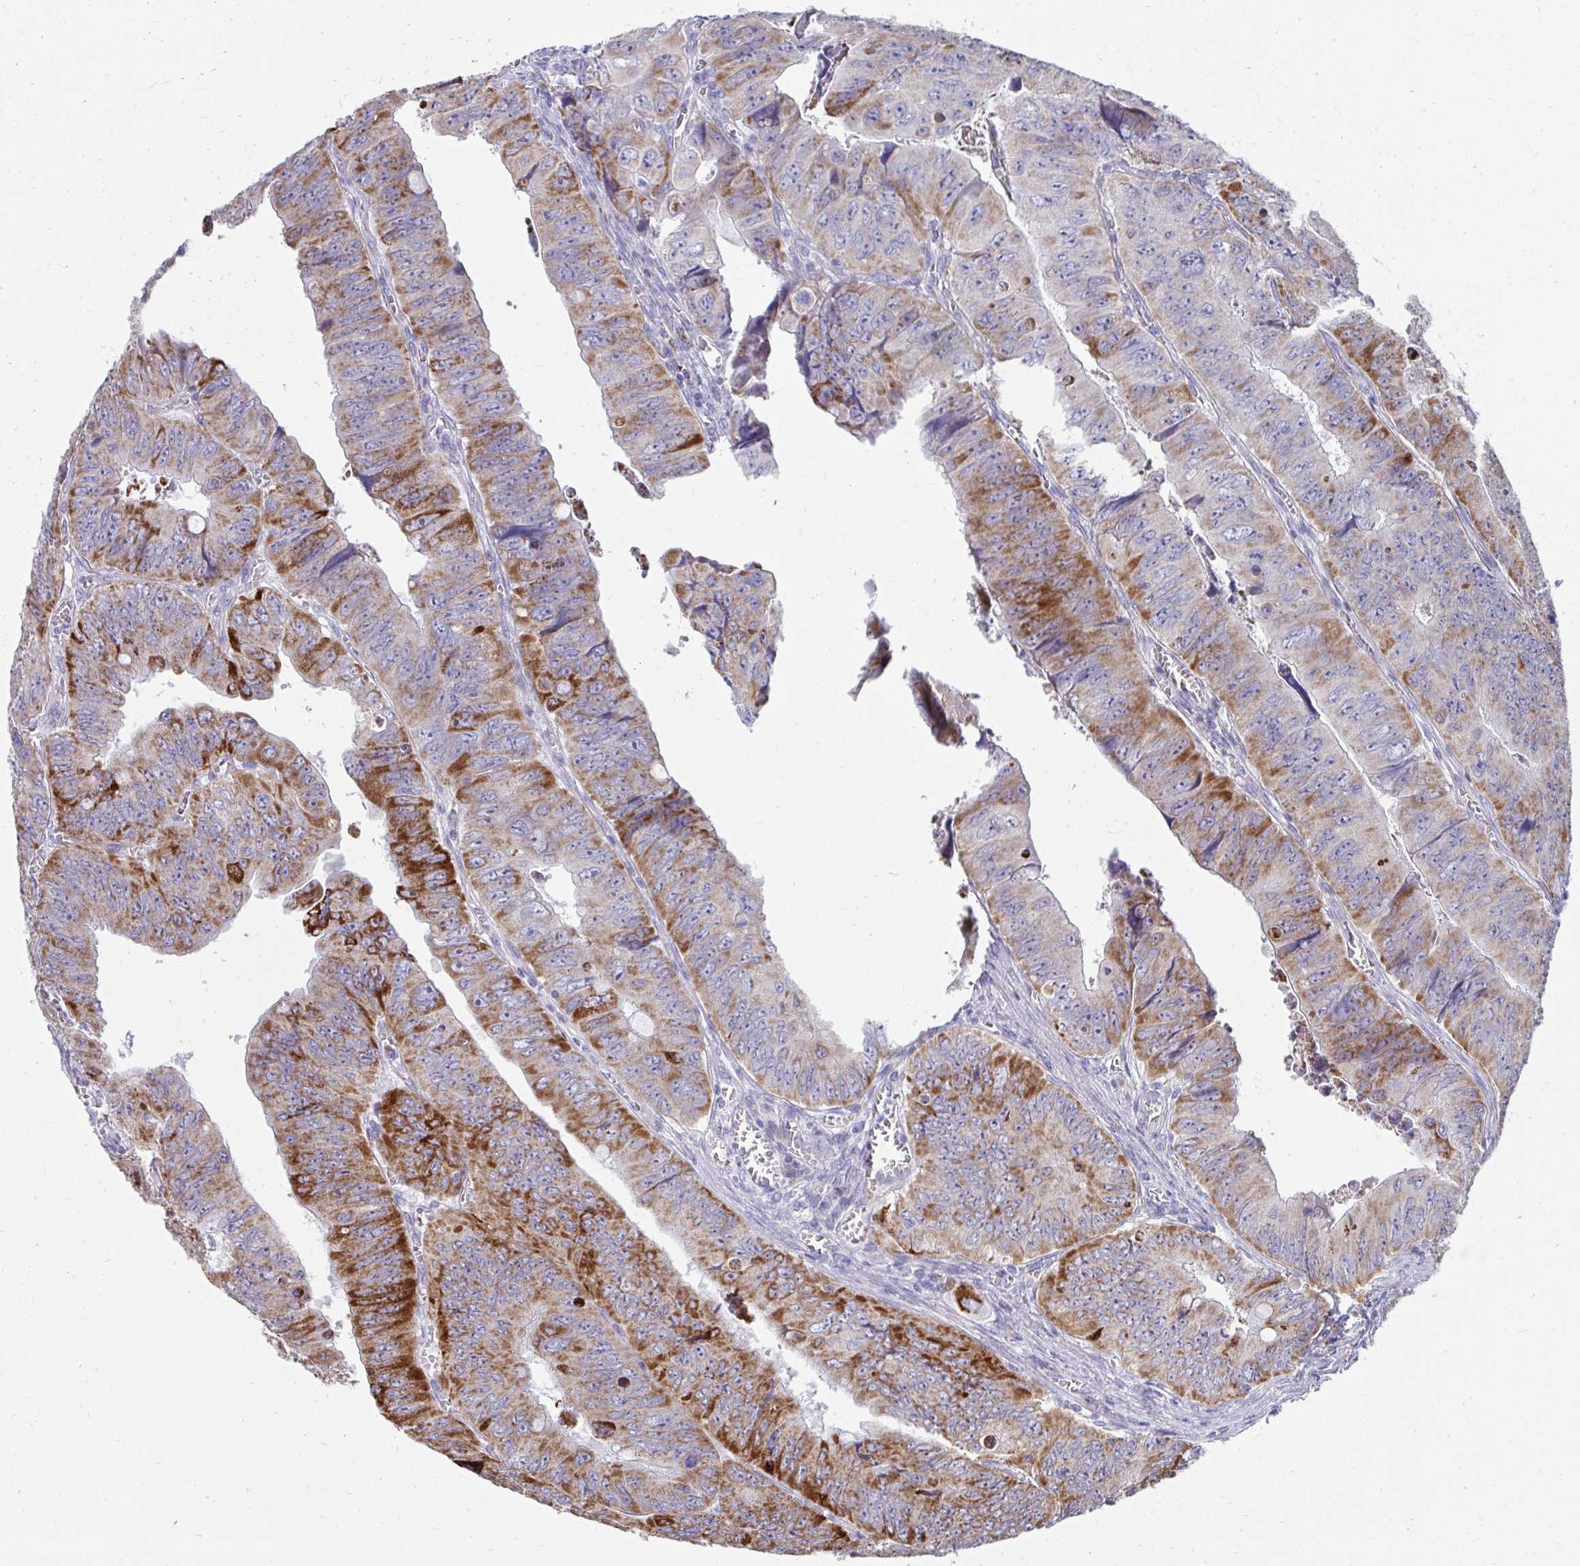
{"staining": {"intensity": "strong", "quantity": "25%-75%", "location": "cytoplasmic/membranous"}, "tissue": "colorectal cancer", "cell_type": "Tumor cells", "image_type": "cancer", "snomed": [{"axis": "morphology", "description": "Adenocarcinoma, NOS"}, {"axis": "topography", "description": "Colon"}], "caption": "Immunohistochemistry (IHC) histopathology image of human colorectal cancer stained for a protein (brown), which exhibits high levels of strong cytoplasmic/membranous staining in approximately 25%-75% of tumor cells.", "gene": "PRRG3", "patient": {"sex": "female", "age": 84}}